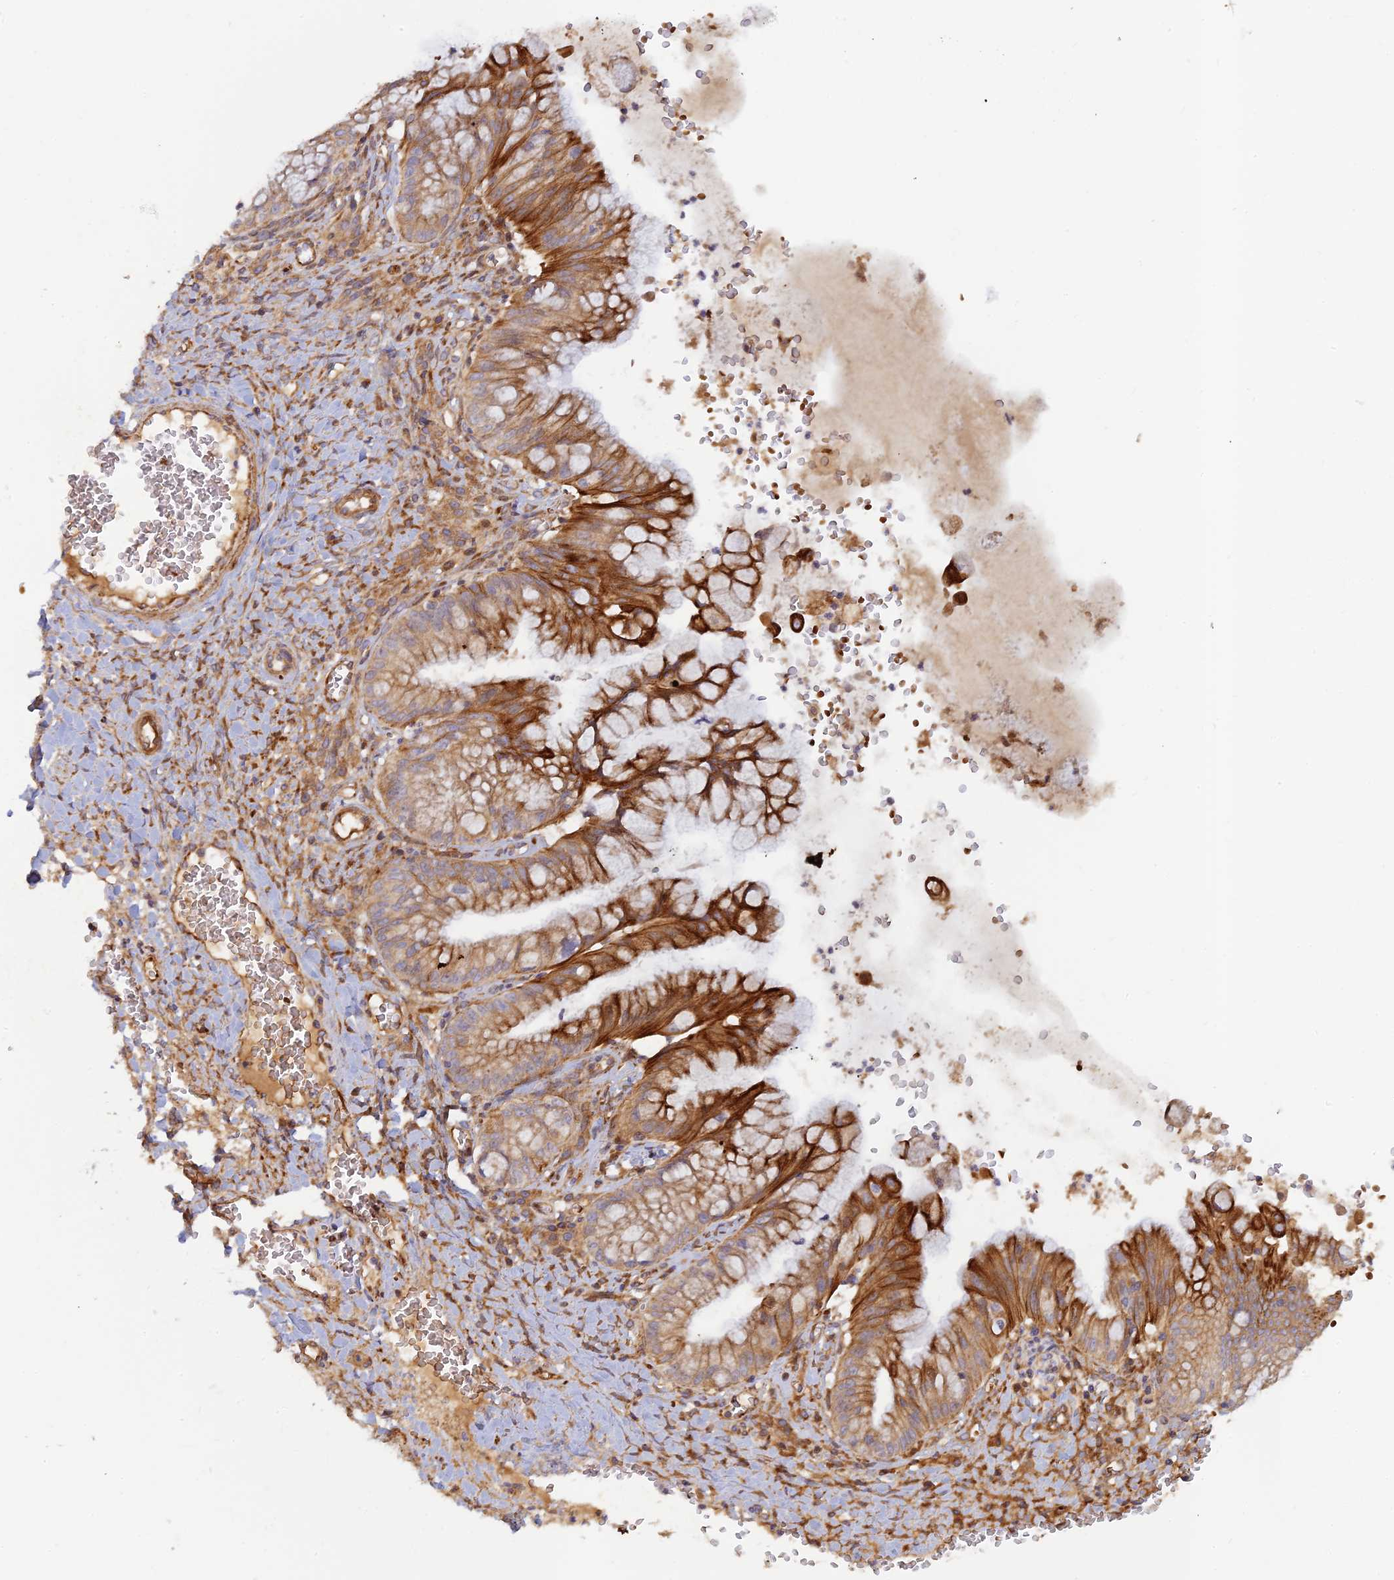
{"staining": {"intensity": "strong", "quantity": "25%-75%", "location": "cytoplasmic/membranous"}, "tissue": "ovarian cancer", "cell_type": "Tumor cells", "image_type": "cancer", "snomed": [{"axis": "morphology", "description": "Cystadenocarcinoma, mucinous, NOS"}, {"axis": "topography", "description": "Ovary"}], "caption": "The photomicrograph demonstrates a brown stain indicating the presence of a protein in the cytoplasmic/membranous of tumor cells in mucinous cystadenocarcinoma (ovarian).", "gene": "GMCL1", "patient": {"sex": "female", "age": 70}}